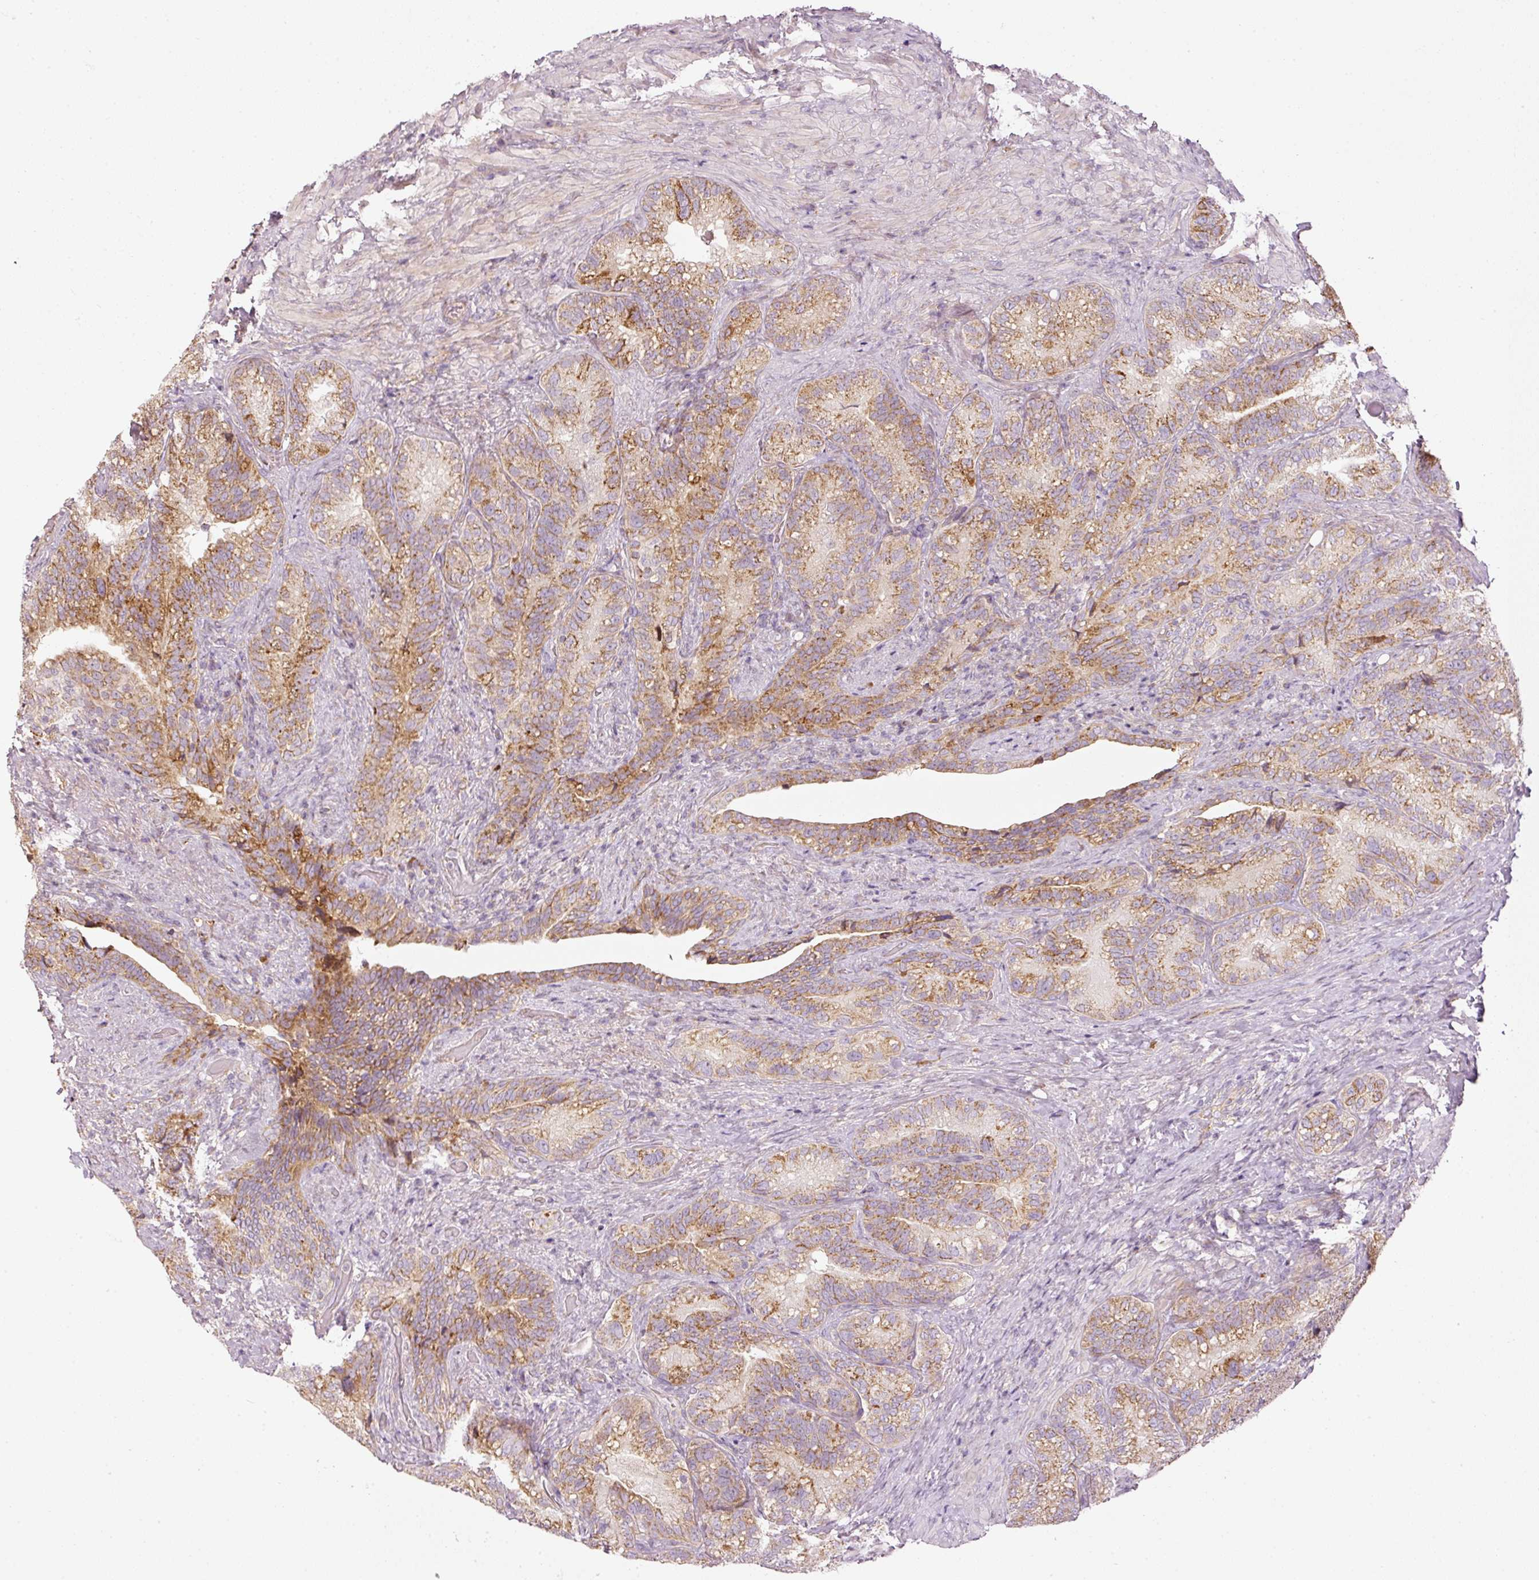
{"staining": {"intensity": "moderate", "quantity": "25%-75%", "location": "cytoplasmic/membranous"}, "tissue": "seminal vesicle", "cell_type": "Glandular cells", "image_type": "normal", "snomed": [{"axis": "morphology", "description": "Normal tissue, NOS"}, {"axis": "topography", "description": "Seminal veicle"}], "caption": "Moderate cytoplasmic/membranous staining is present in approximately 25%-75% of glandular cells in benign seminal vesicle.", "gene": "SERPING1", "patient": {"sex": "male", "age": 68}}